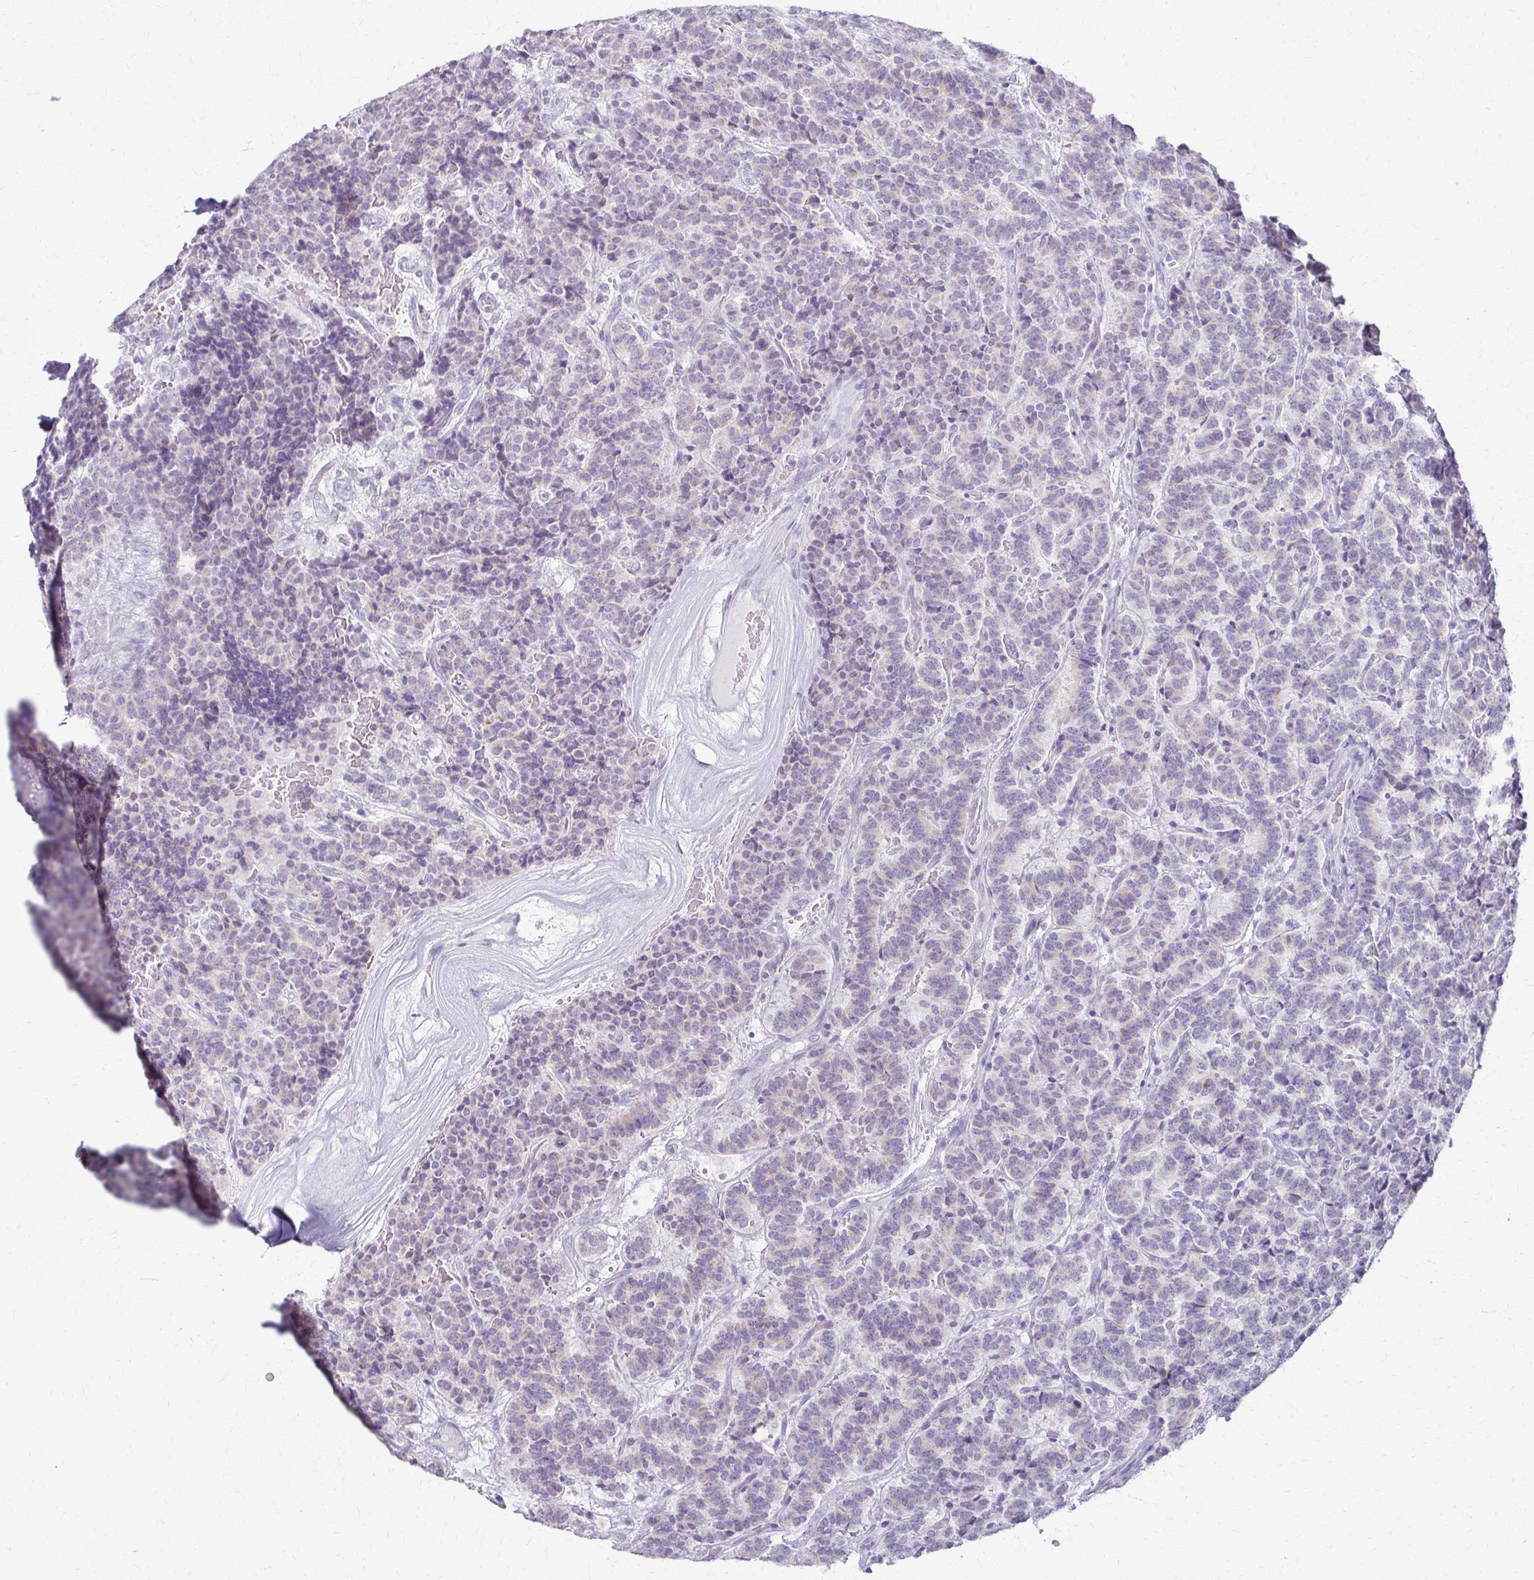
{"staining": {"intensity": "negative", "quantity": "none", "location": "none"}, "tissue": "carcinoid", "cell_type": "Tumor cells", "image_type": "cancer", "snomed": [{"axis": "morphology", "description": "Carcinoid, malignant, NOS"}, {"axis": "topography", "description": "Pancreas"}], "caption": "Tumor cells are negative for brown protein staining in malignant carcinoid.", "gene": "FCGR2B", "patient": {"sex": "male", "age": 36}}